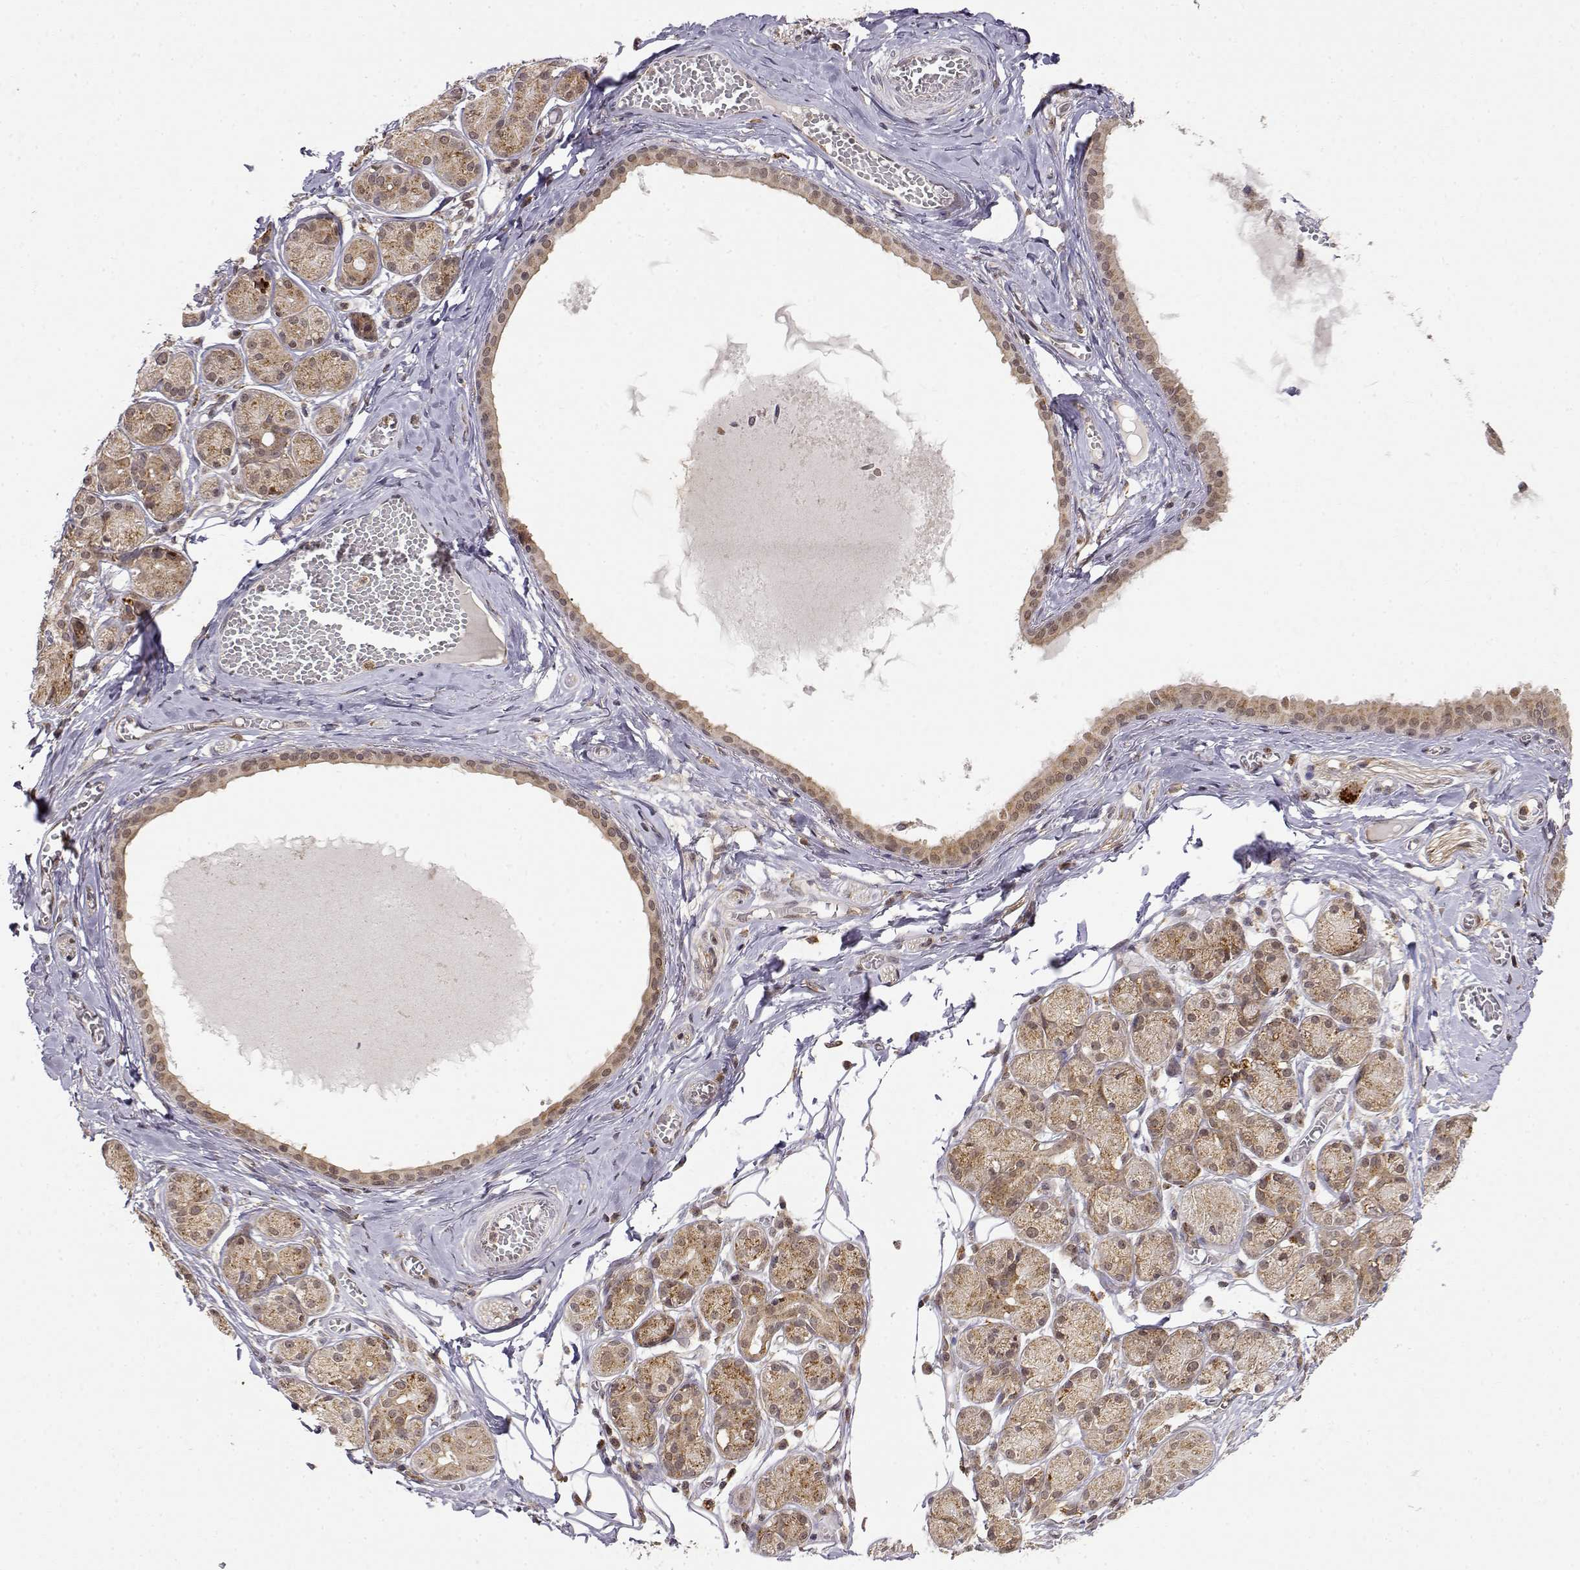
{"staining": {"intensity": "weak", "quantity": ">75%", "location": "cytoplasmic/membranous,nuclear"}, "tissue": "salivary gland", "cell_type": "Glandular cells", "image_type": "normal", "snomed": [{"axis": "morphology", "description": "Normal tissue, NOS"}, {"axis": "topography", "description": "Salivary gland"}, {"axis": "topography", "description": "Peripheral nerve tissue"}], "caption": "Human salivary gland stained with a brown dye exhibits weak cytoplasmic/membranous,nuclear positive positivity in about >75% of glandular cells.", "gene": "RNF13", "patient": {"sex": "male", "age": 71}}